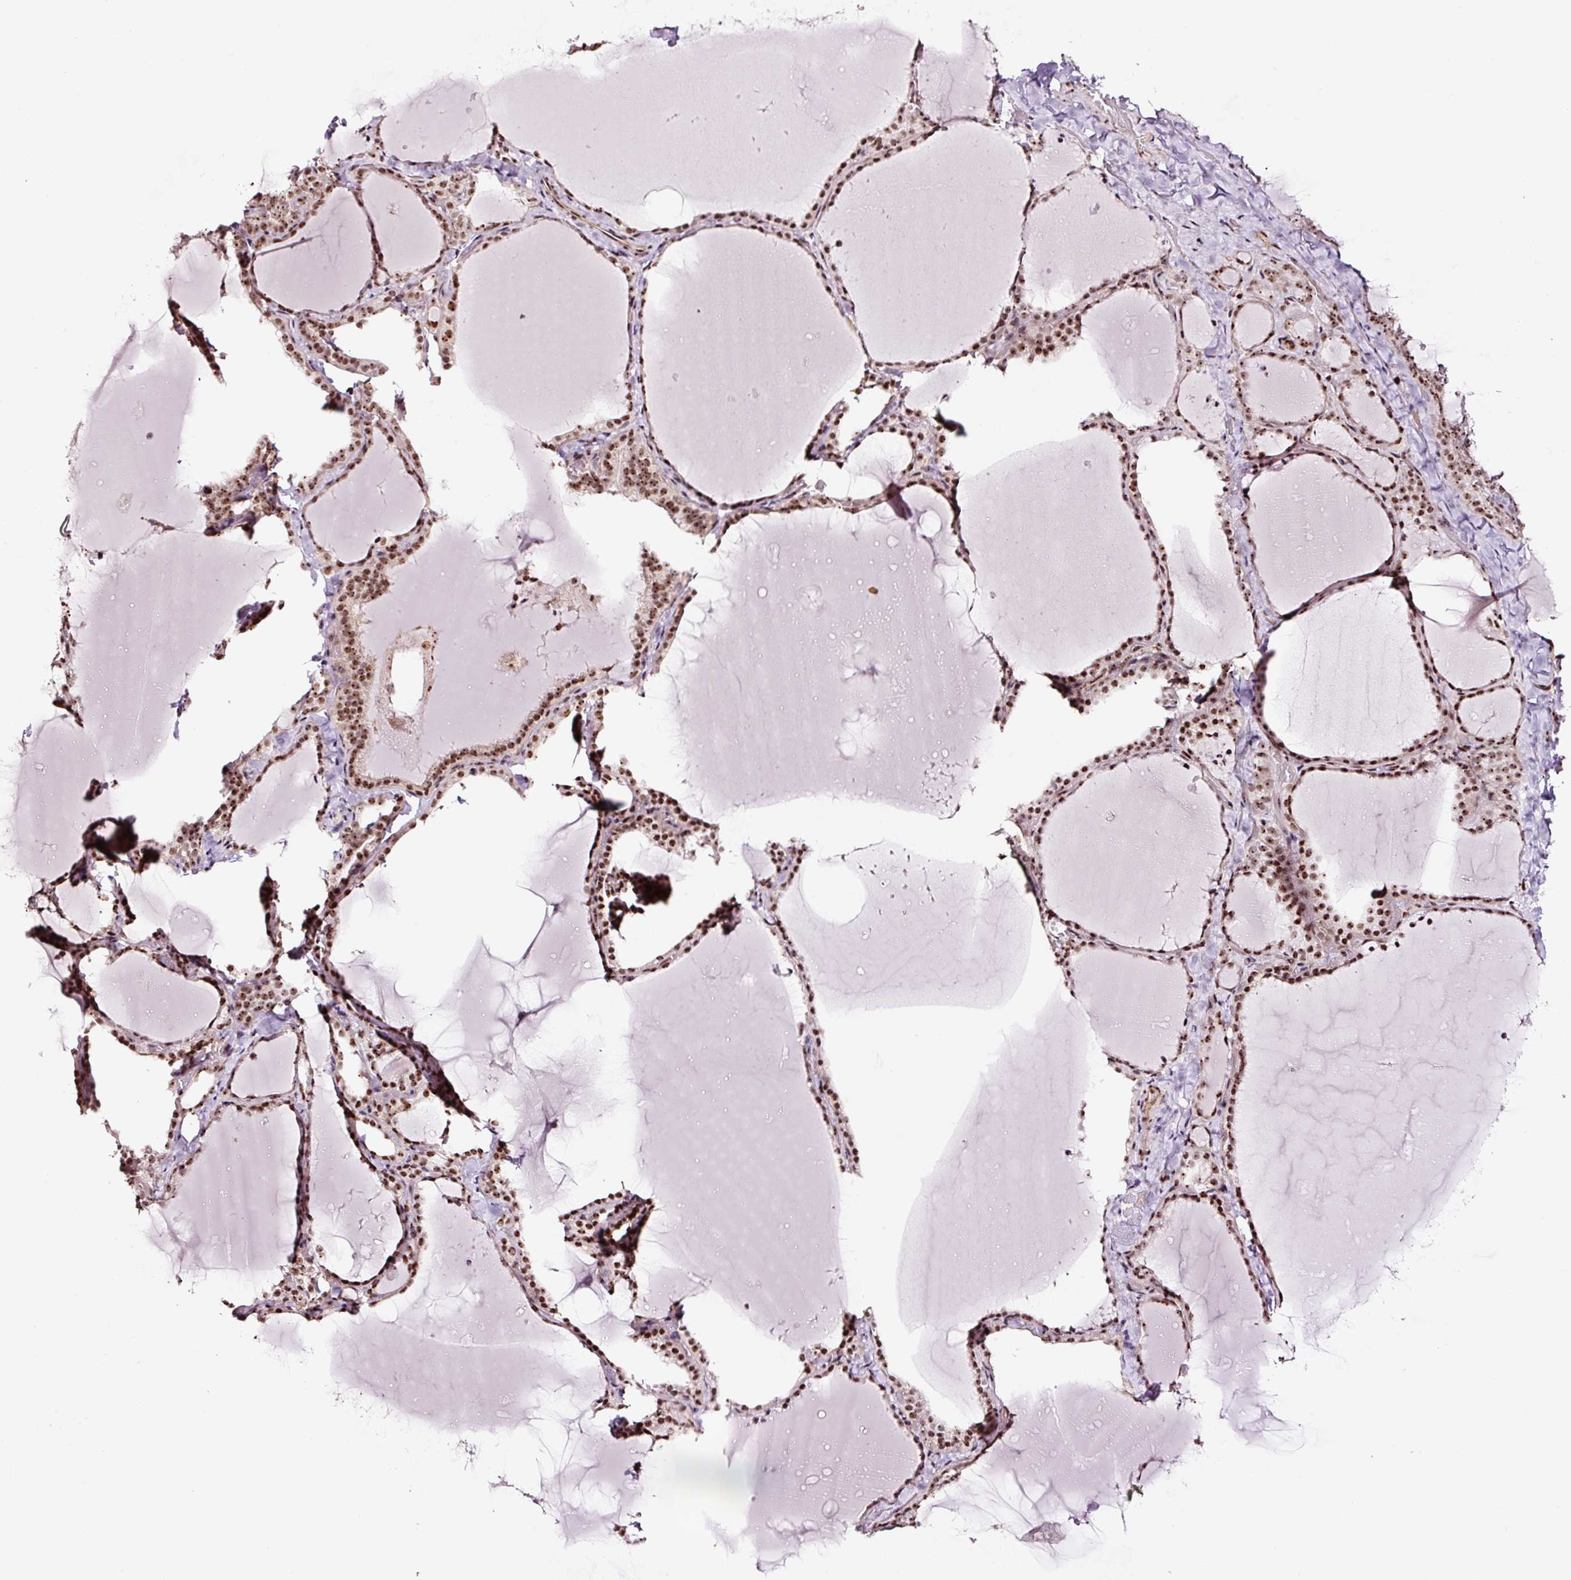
{"staining": {"intensity": "strong", "quantity": ">75%", "location": "nuclear"}, "tissue": "thyroid gland", "cell_type": "Glandular cells", "image_type": "normal", "snomed": [{"axis": "morphology", "description": "Normal tissue, NOS"}, {"axis": "topography", "description": "Thyroid gland"}], "caption": "High-magnification brightfield microscopy of benign thyroid gland stained with DAB (3,3'-diaminobenzidine) (brown) and counterstained with hematoxylin (blue). glandular cells exhibit strong nuclear positivity is seen in about>75% of cells. The staining was performed using DAB to visualize the protein expression in brown, while the nuclei were stained in blue with hematoxylin (Magnification: 20x).", "gene": "GNL3", "patient": {"sex": "female", "age": 22}}